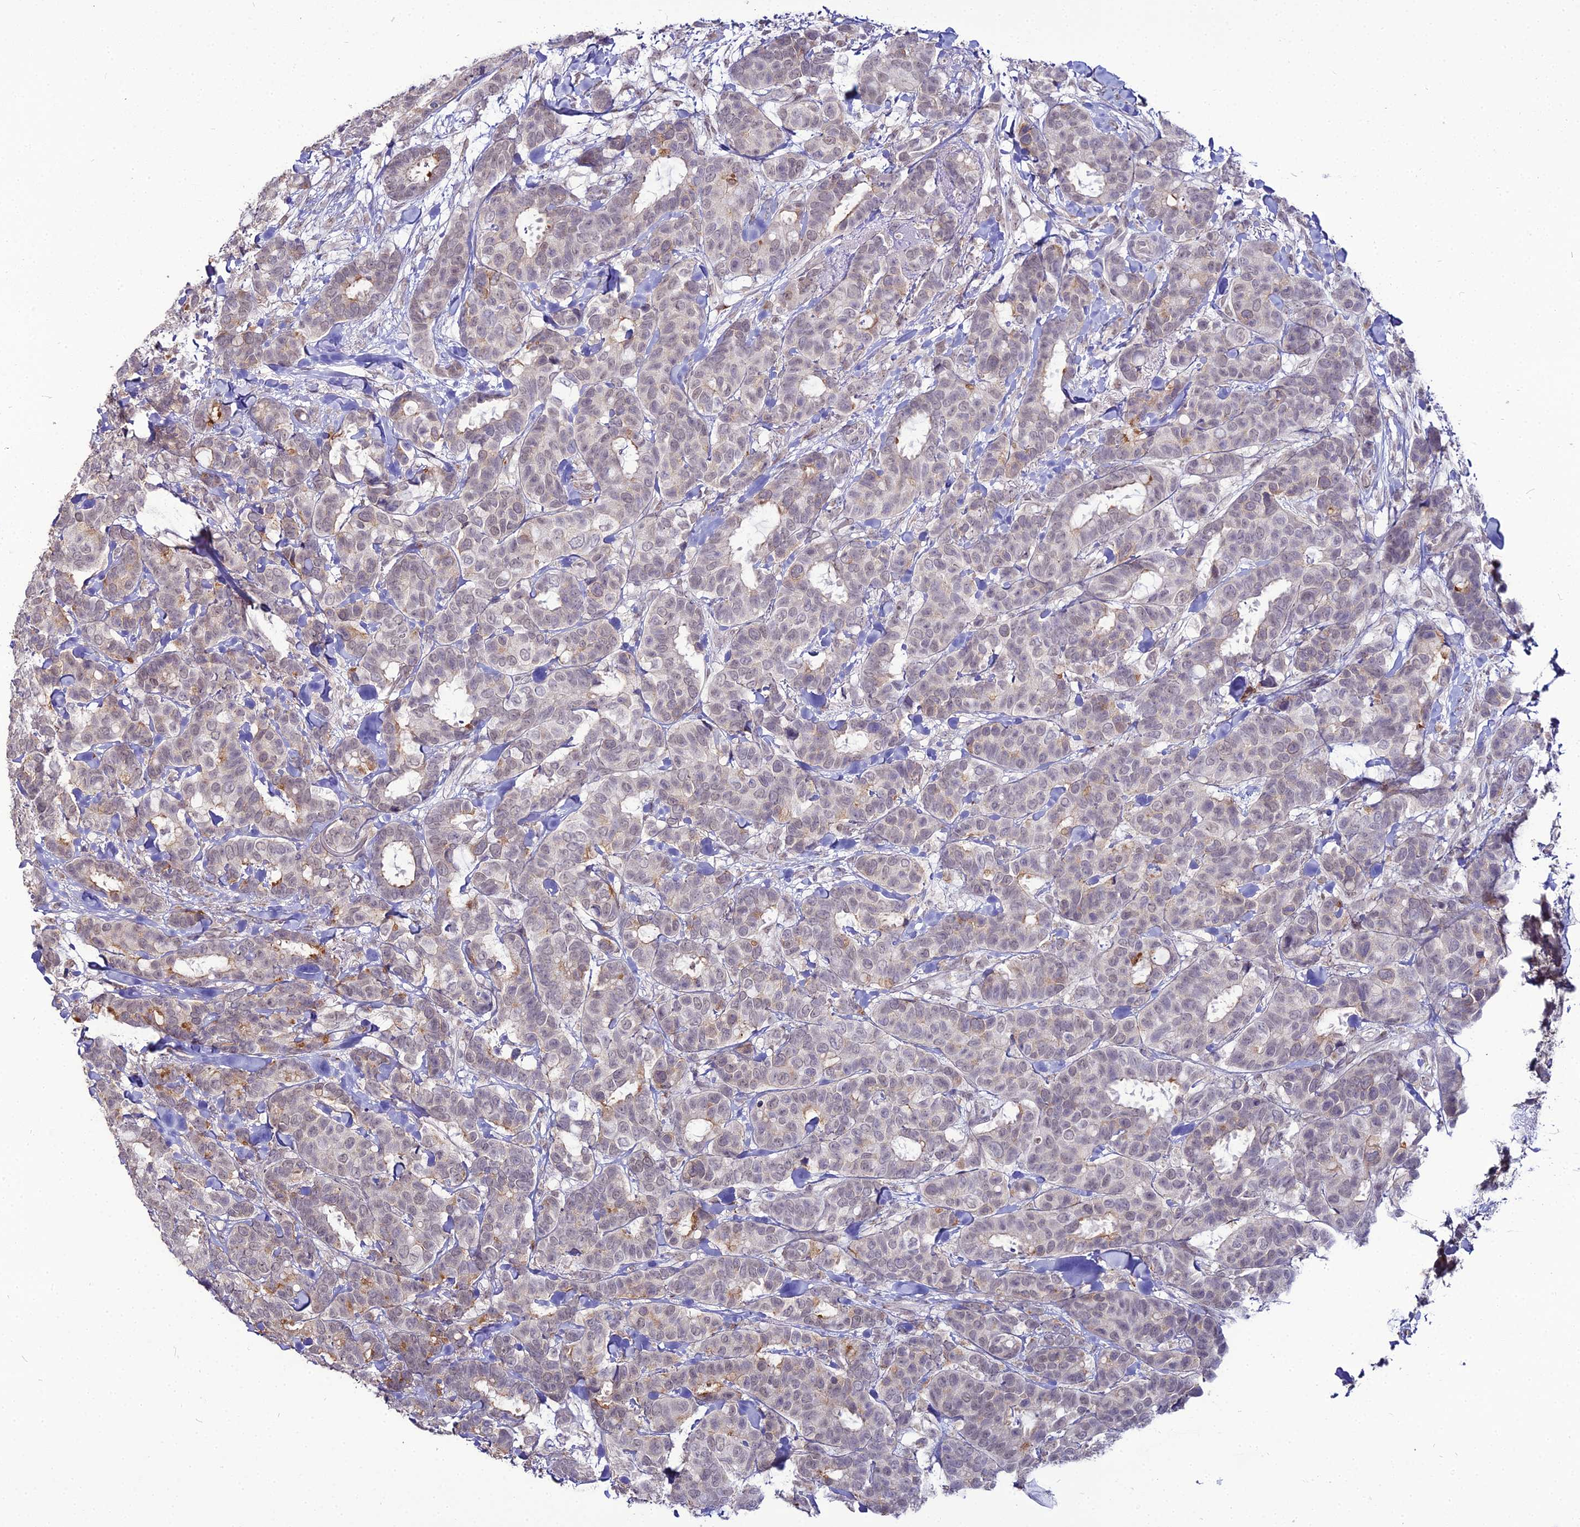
{"staining": {"intensity": "negative", "quantity": "none", "location": "none"}, "tissue": "breast cancer", "cell_type": "Tumor cells", "image_type": "cancer", "snomed": [{"axis": "morphology", "description": "Normal tissue, NOS"}, {"axis": "morphology", "description": "Duct carcinoma"}, {"axis": "topography", "description": "Breast"}], "caption": "High magnification brightfield microscopy of infiltrating ductal carcinoma (breast) stained with DAB (brown) and counterstained with hematoxylin (blue): tumor cells show no significant positivity.", "gene": "TROAP", "patient": {"sex": "female", "age": 87}}